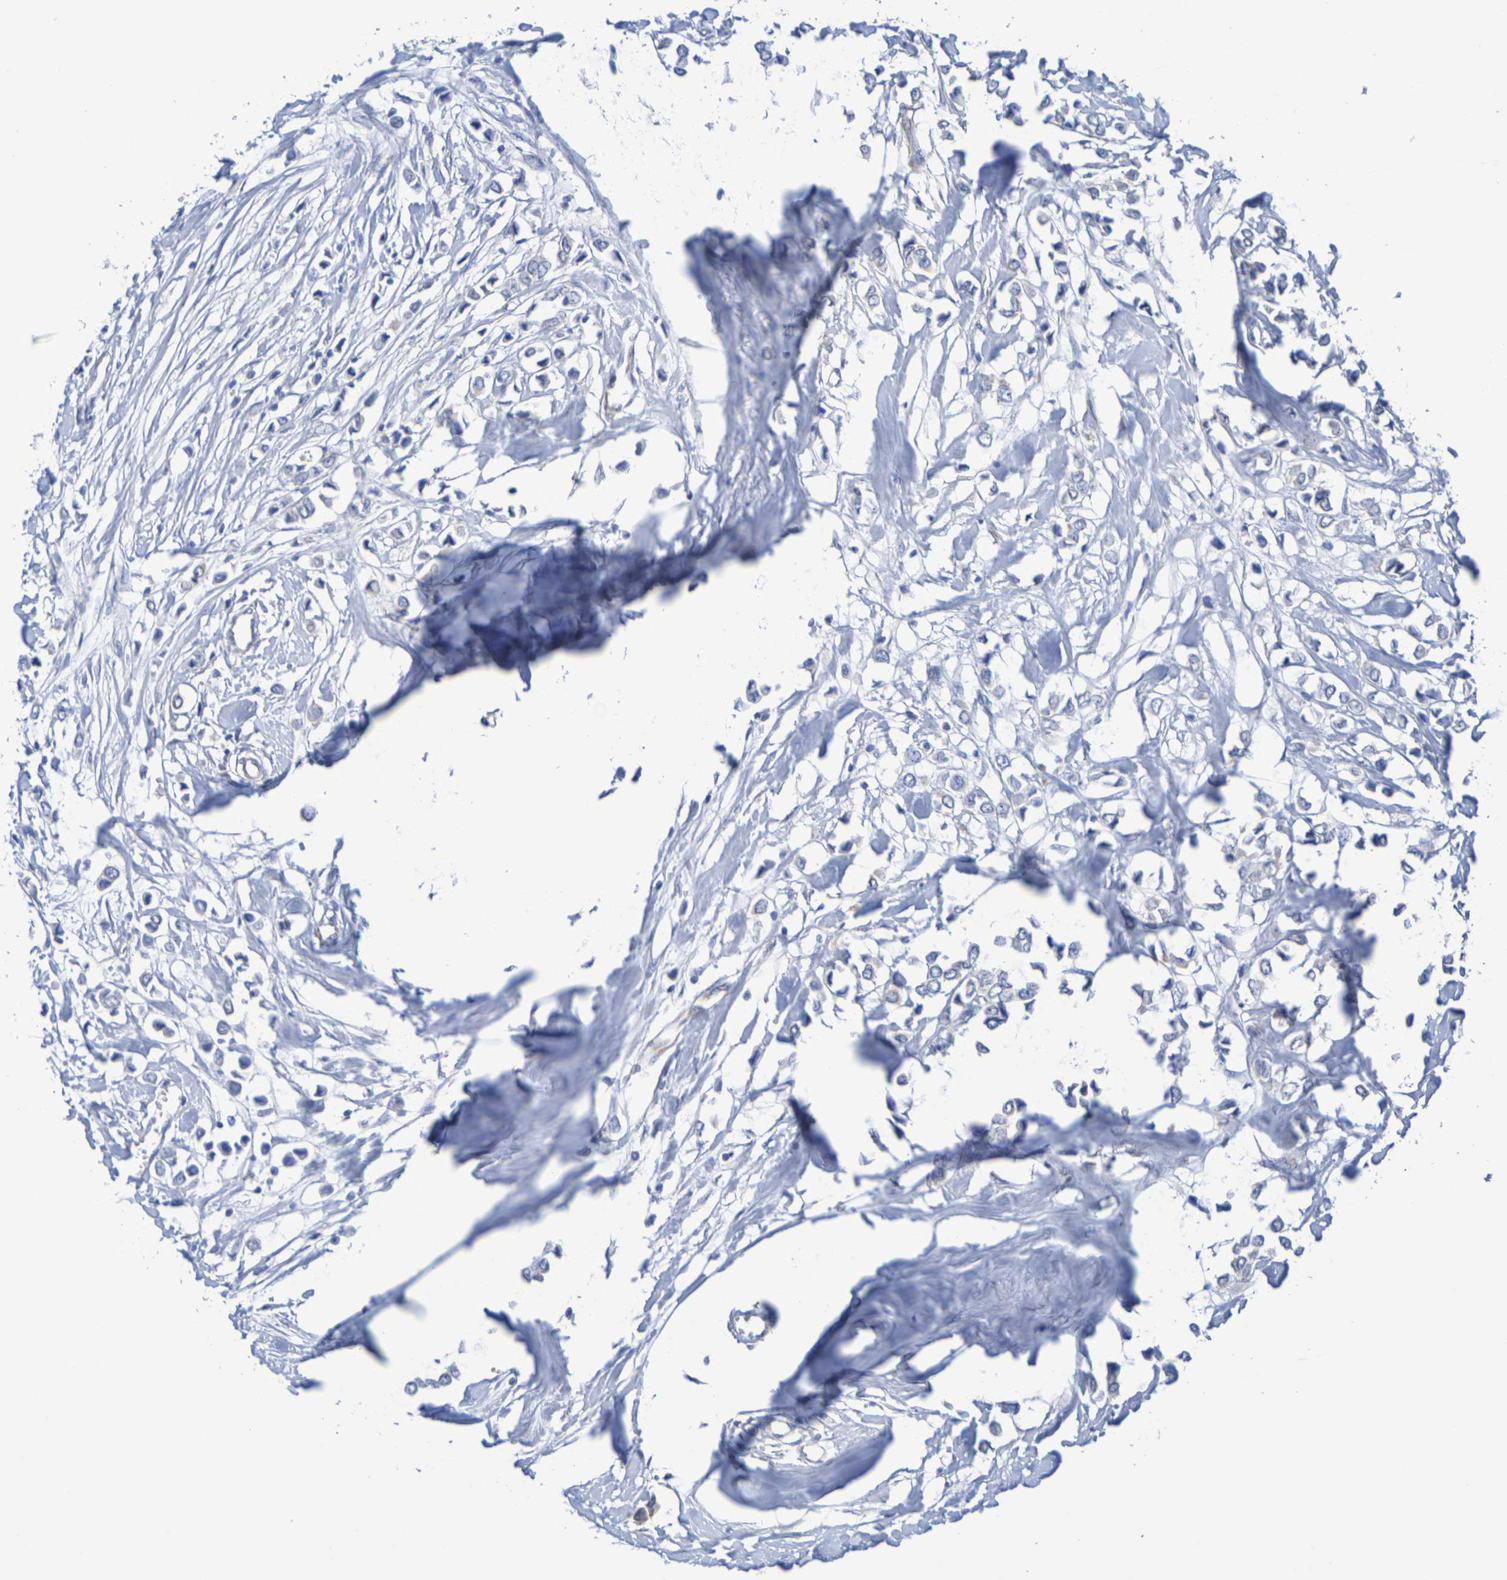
{"staining": {"intensity": "negative", "quantity": "none", "location": "none"}, "tissue": "breast cancer", "cell_type": "Tumor cells", "image_type": "cancer", "snomed": [{"axis": "morphology", "description": "Lobular carcinoma"}, {"axis": "topography", "description": "Breast"}], "caption": "Tumor cells show no significant protein positivity in breast lobular carcinoma. Nuclei are stained in blue.", "gene": "TMCC3", "patient": {"sex": "female", "age": 51}}